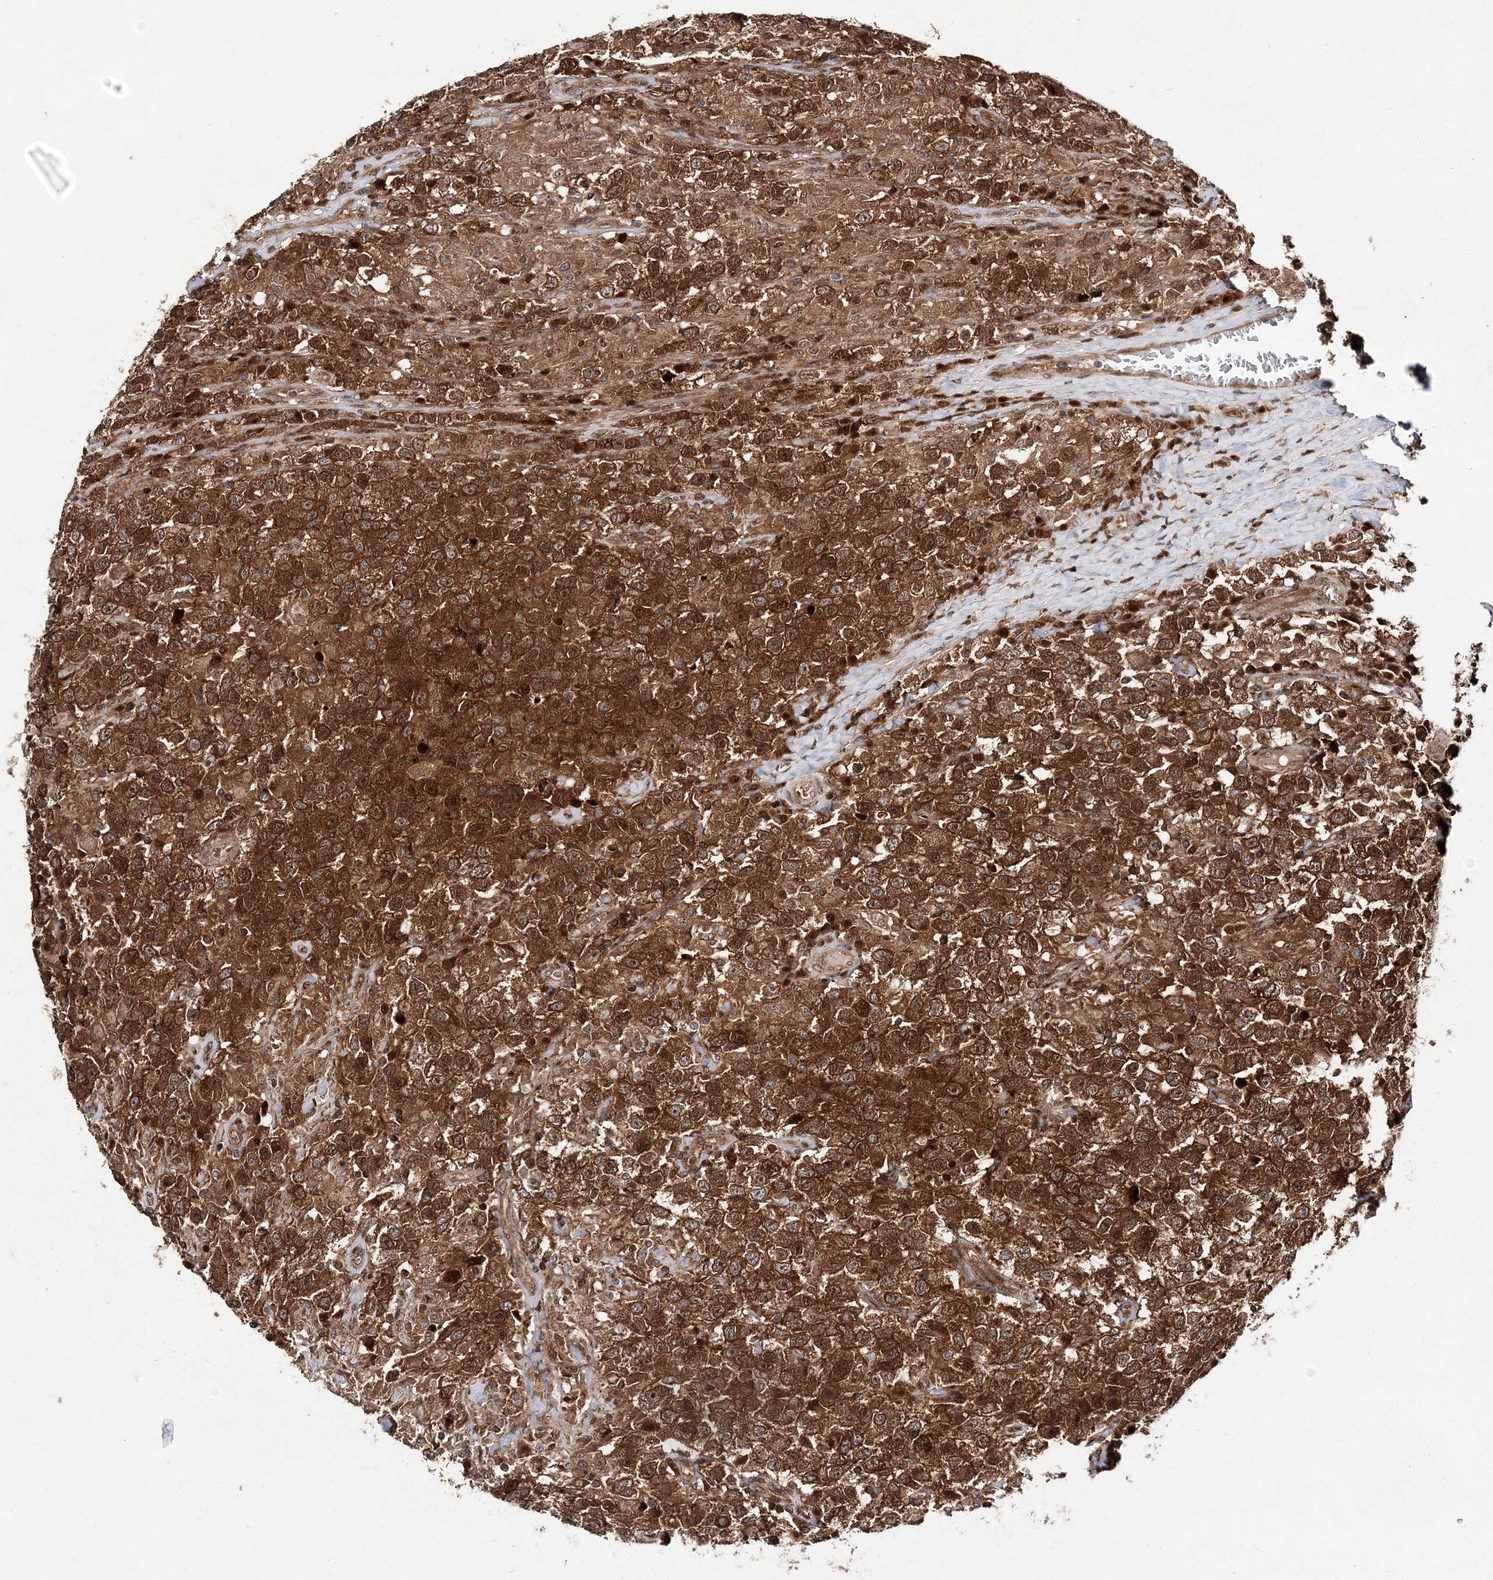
{"staining": {"intensity": "strong", "quantity": ">75%", "location": "cytoplasmic/membranous"}, "tissue": "testis cancer", "cell_type": "Tumor cells", "image_type": "cancer", "snomed": [{"axis": "morphology", "description": "Seminoma, NOS"}, {"axis": "topography", "description": "Testis"}], "caption": "IHC image of neoplastic tissue: human testis cancer (seminoma) stained using immunohistochemistry (IHC) demonstrates high levels of strong protein expression localized specifically in the cytoplasmic/membranous of tumor cells, appearing as a cytoplasmic/membranous brown color.", "gene": "NIF3L1", "patient": {"sex": "male", "age": 41}}